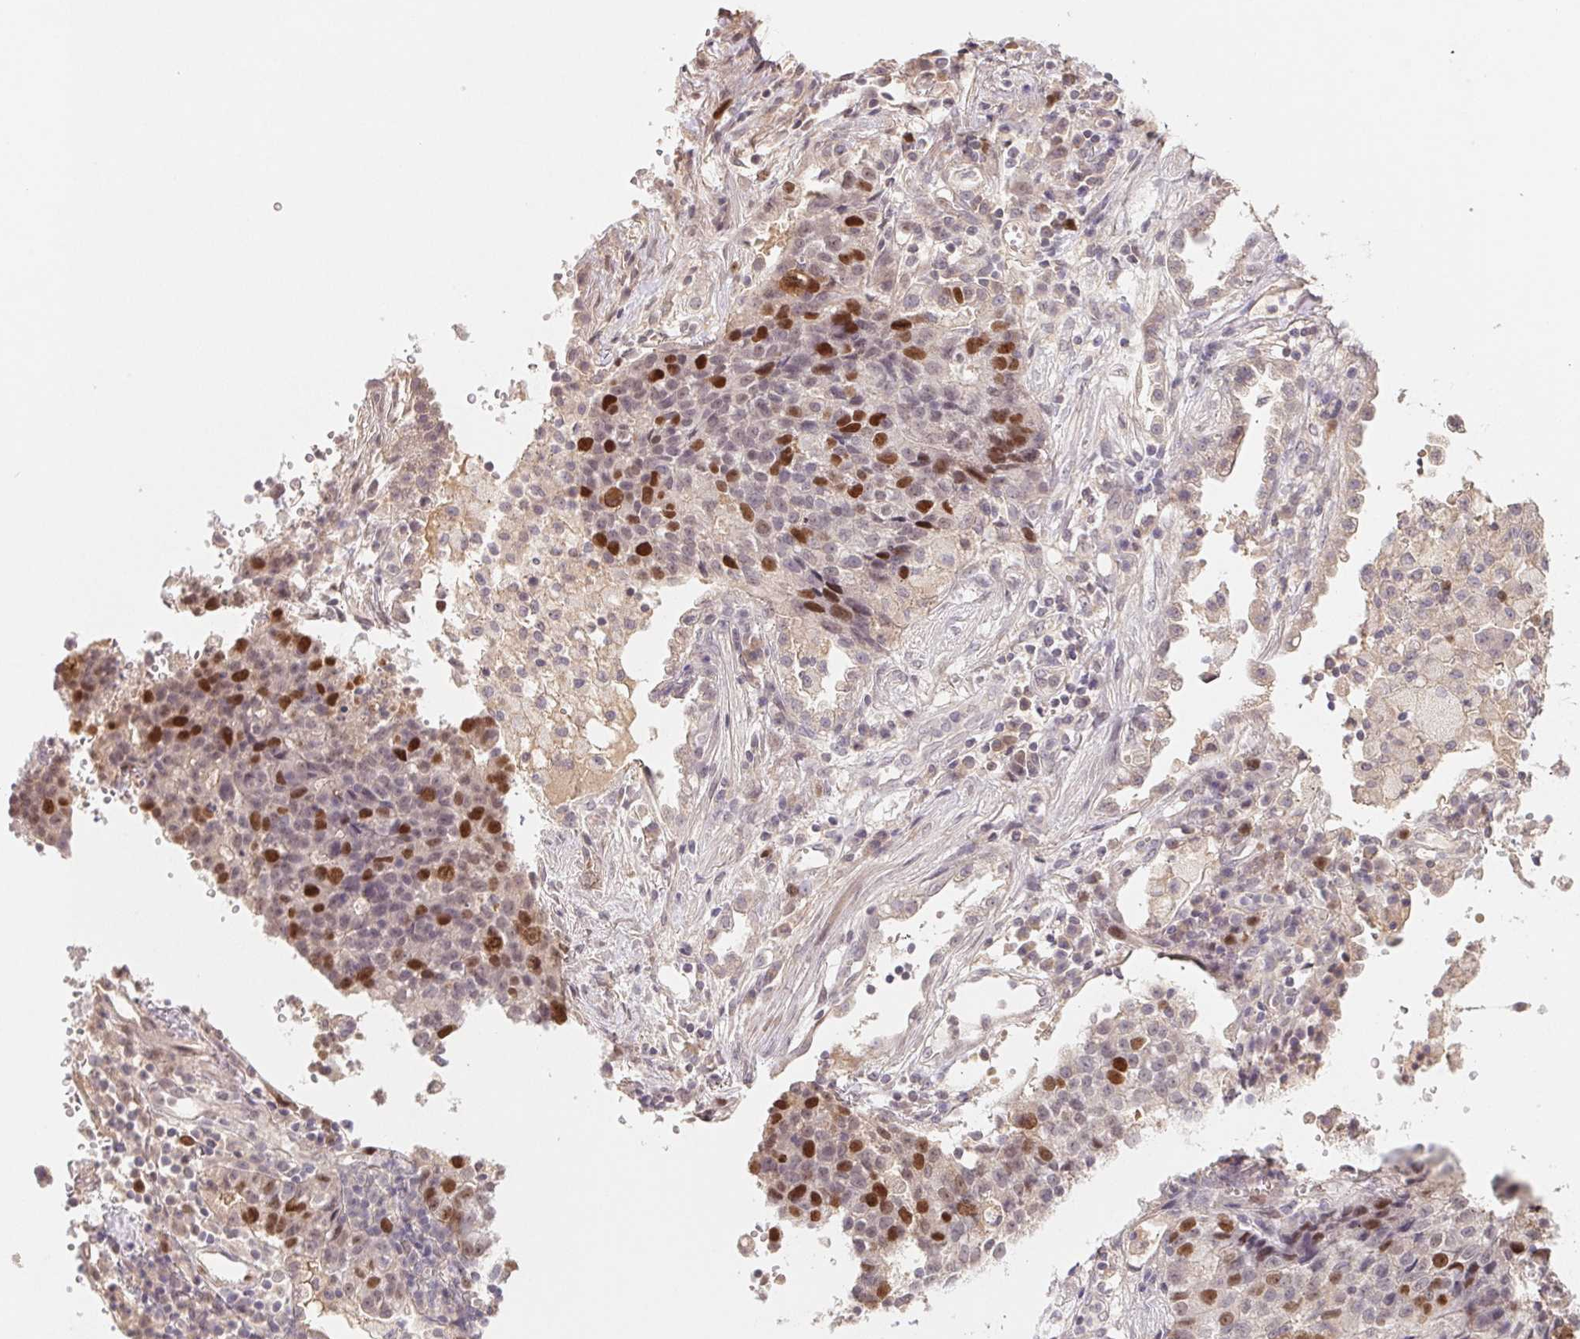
{"staining": {"intensity": "strong", "quantity": "<25%", "location": "nuclear"}, "tissue": "lung cancer", "cell_type": "Tumor cells", "image_type": "cancer", "snomed": [{"axis": "morphology", "description": "Adenocarcinoma, NOS"}, {"axis": "topography", "description": "Lung"}], "caption": "Protein expression analysis of human adenocarcinoma (lung) reveals strong nuclear staining in about <25% of tumor cells.", "gene": "KIFC1", "patient": {"sex": "male", "age": 57}}